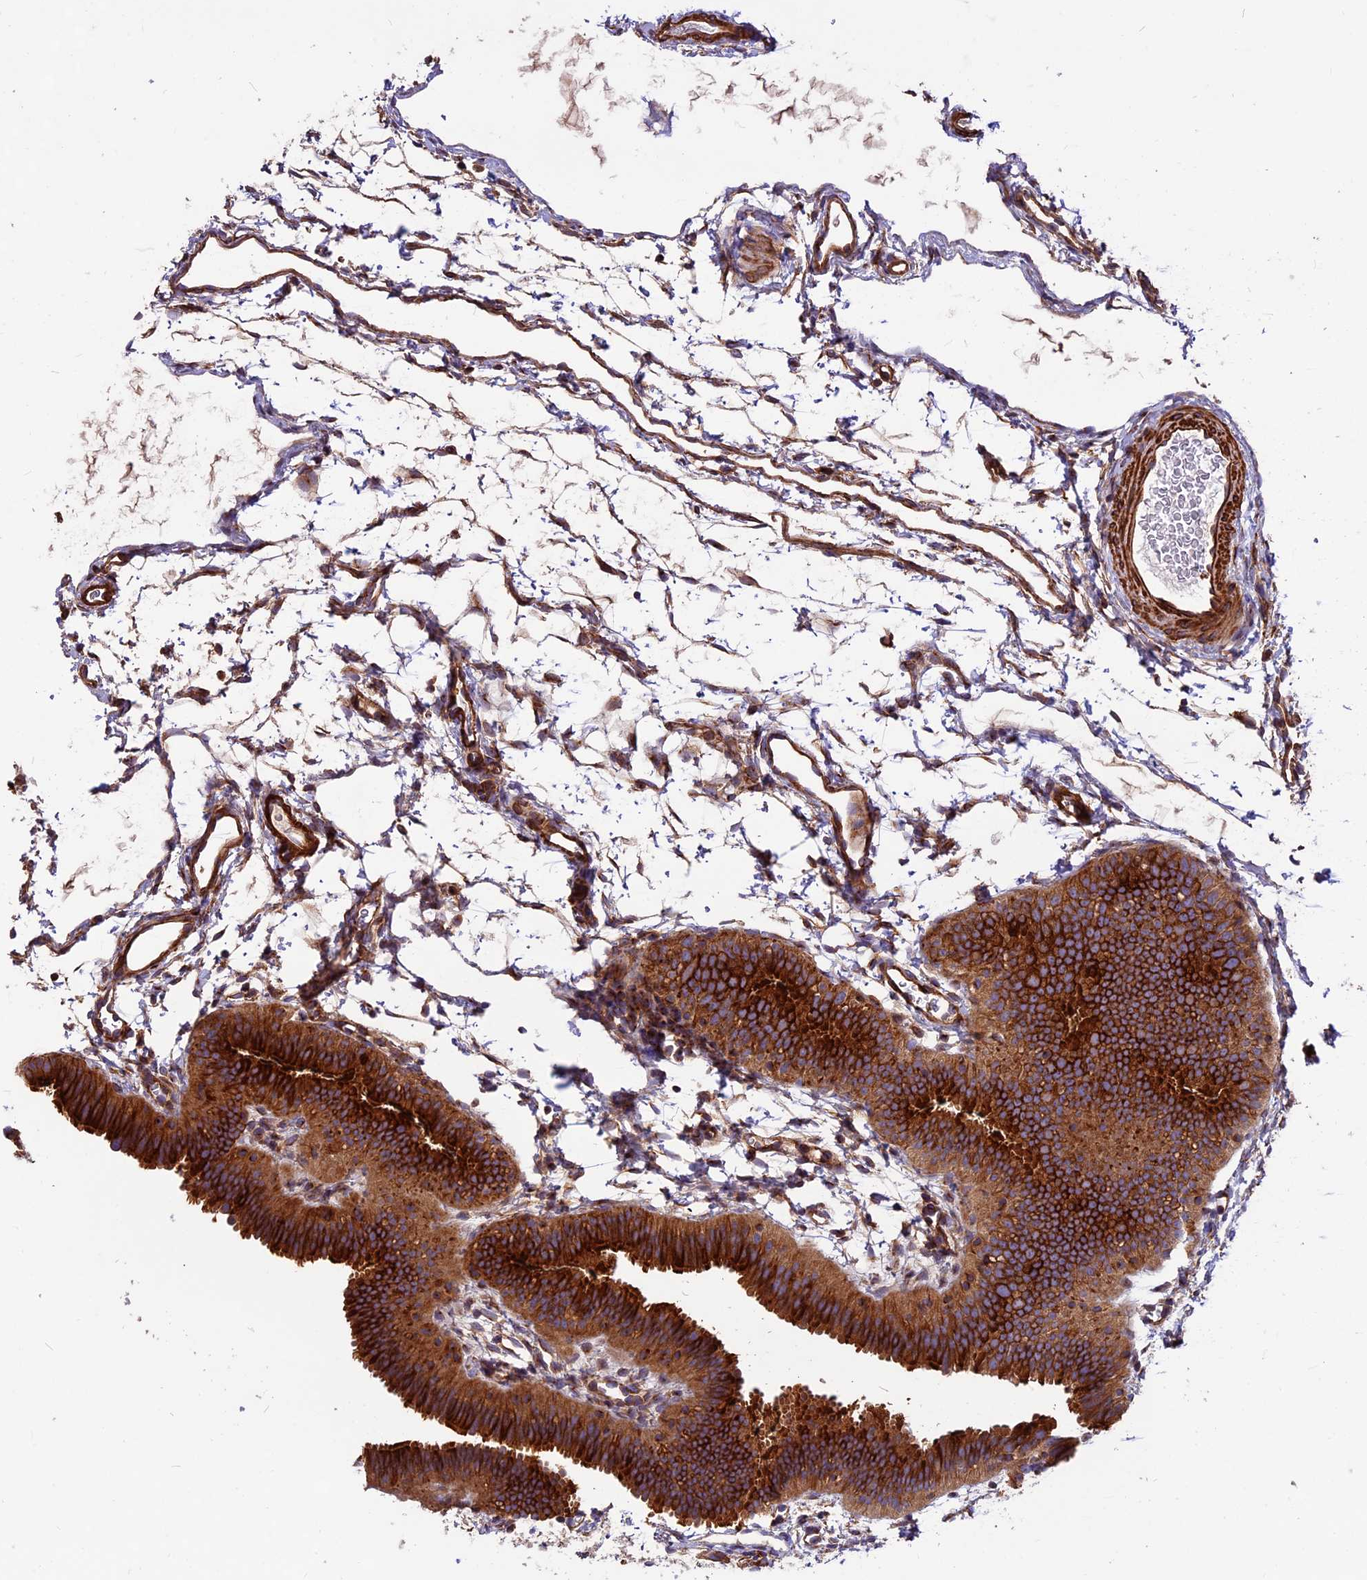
{"staining": {"intensity": "strong", "quantity": ">75%", "location": "cytoplasmic/membranous"}, "tissue": "fallopian tube", "cell_type": "Glandular cells", "image_type": "normal", "snomed": [{"axis": "morphology", "description": "Normal tissue, NOS"}, {"axis": "topography", "description": "Fallopian tube"}], "caption": "Fallopian tube stained with DAB IHC displays high levels of strong cytoplasmic/membranous staining in approximately >75% of glandular cells.", "gene": "ANO3", "patient": {"sex": "female", "age": 35}}